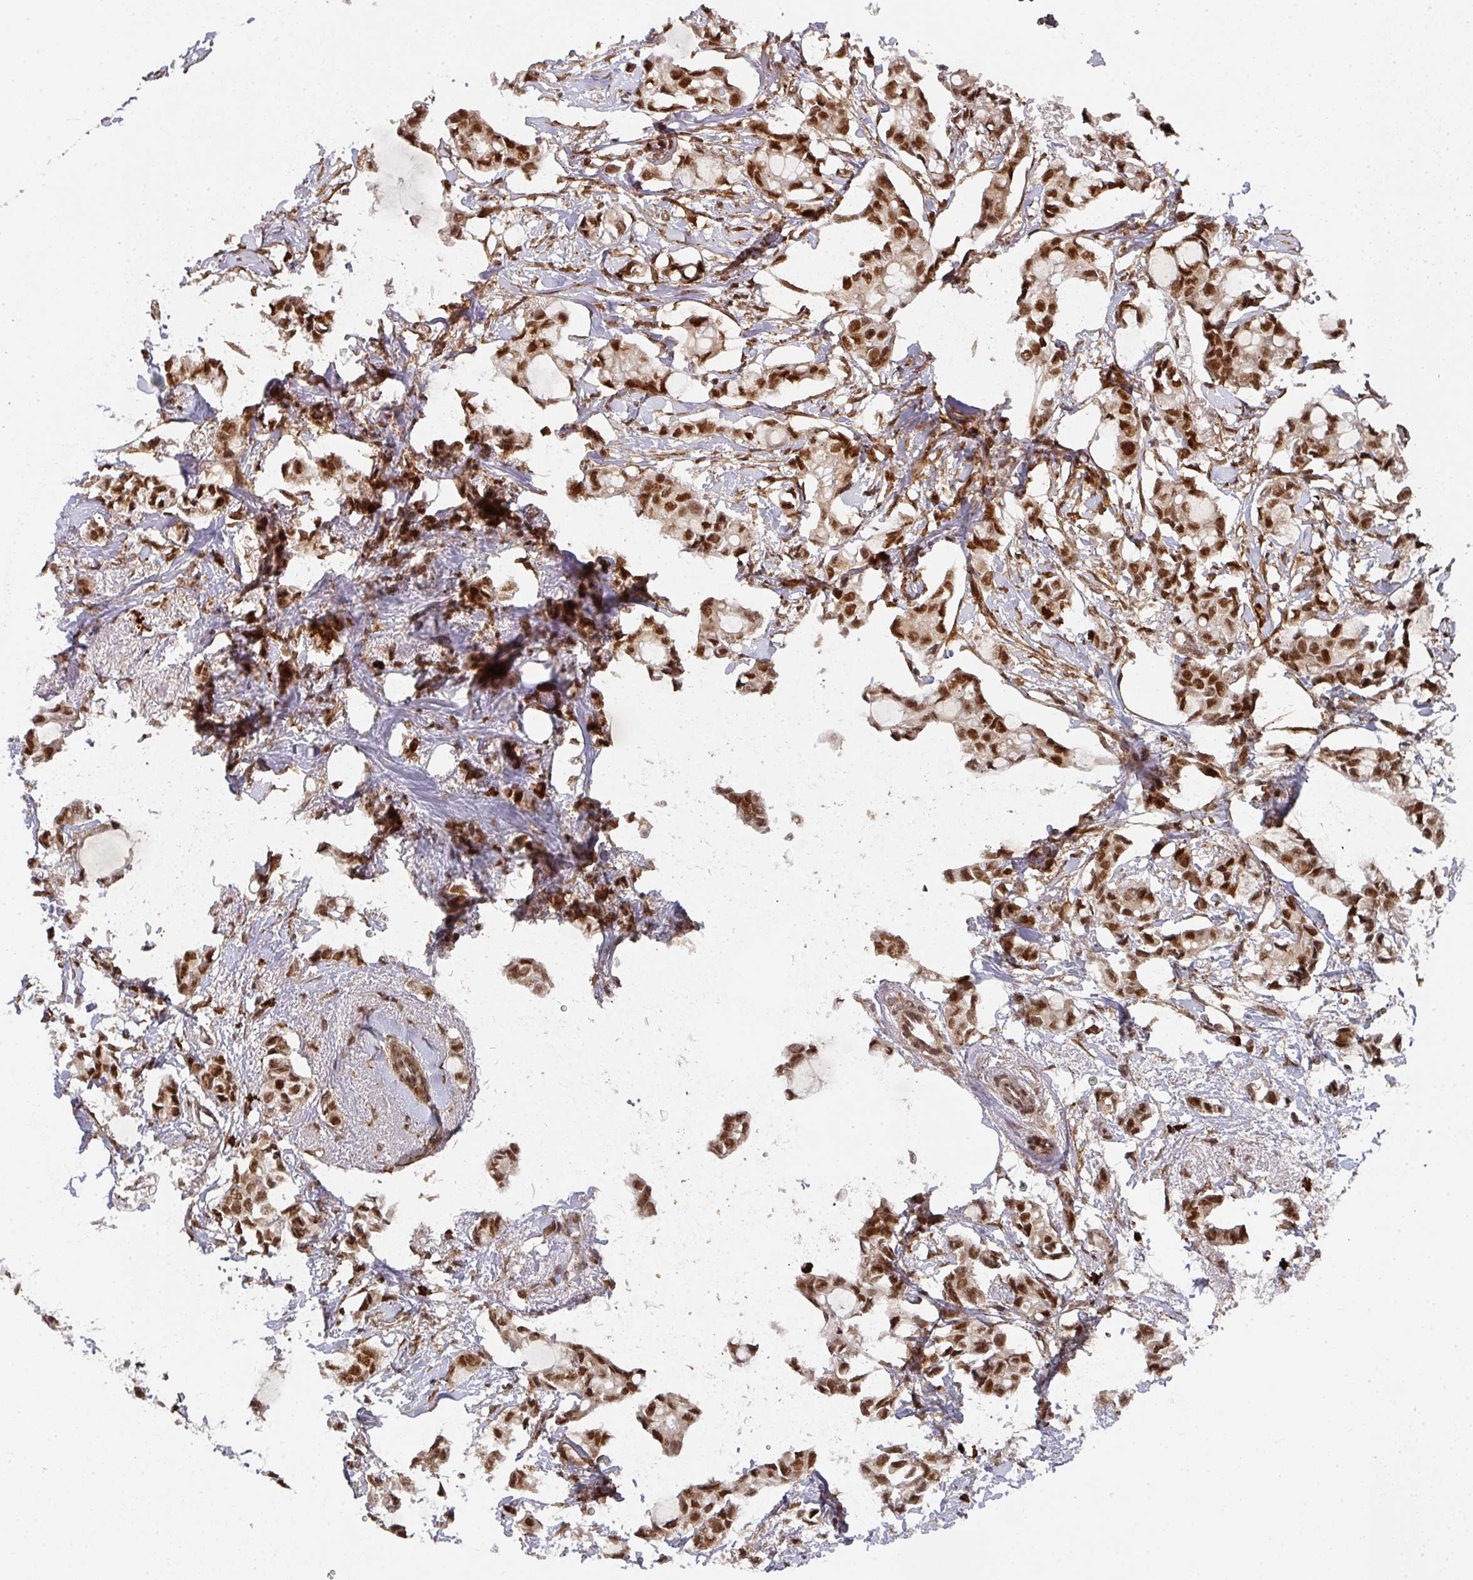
{"staining": {"intensity": "strong", "quantity": ">75%", "location": "nuclear"}, "tissue": "breast cancer", "cell_type": "Tumor cells", "image_type": "cancer", "snomed": [{"axis": "morphology", "description": "Duct carcinoma"}, {"axis": "topography", "description": "Breast"}], "caption": "Brown immunohistochemical staining in human breast cancer (invasive ductal carcinoma) displays strong nuclear staining in about >75% of tumor cells.", "gene": "DIDO1", "patient": {"sex": "female", "age": 73}}